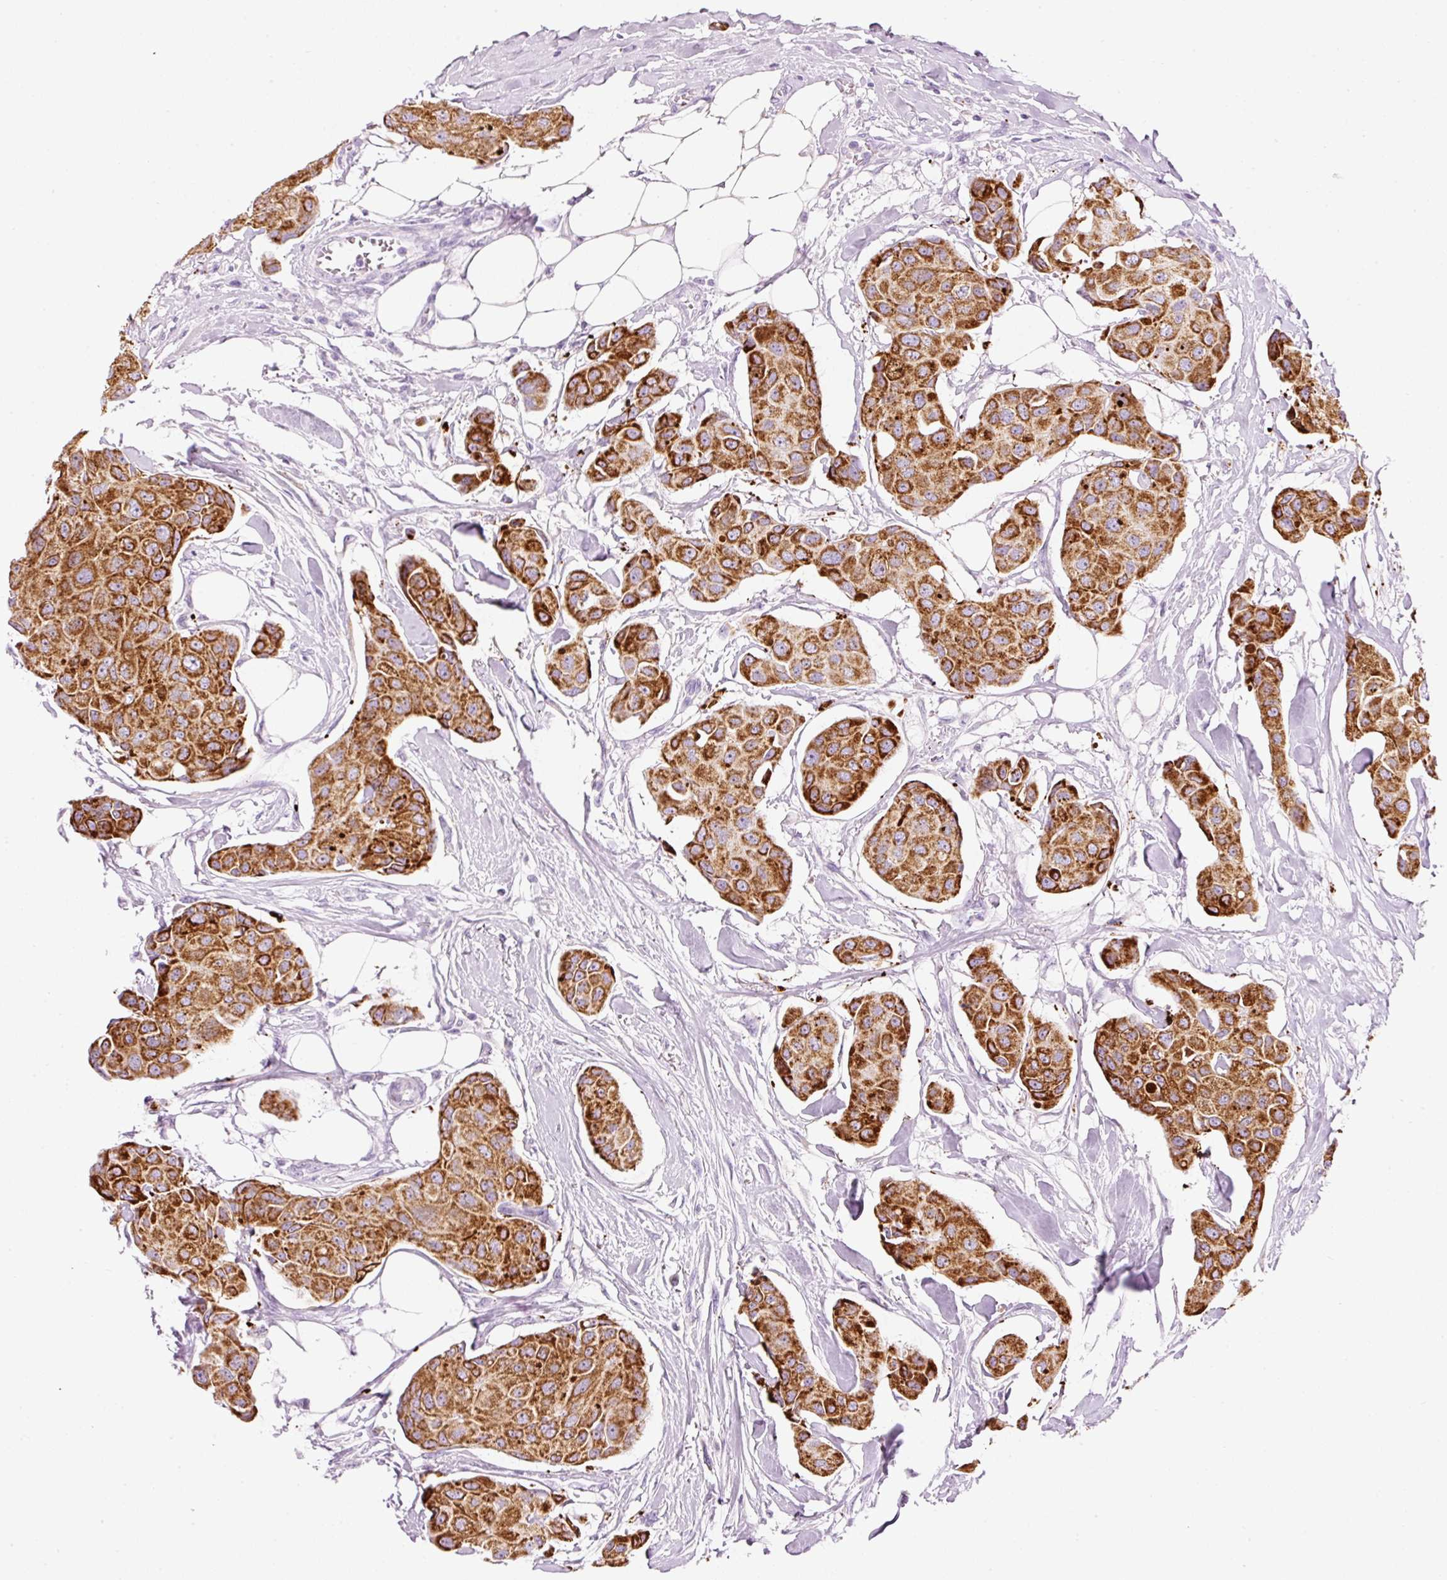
{"staining": {"intensity": "strong", "quantity": ">75%", "location": "cytoplasmic/membranous"}, "tissue": "breast cancer", "cell_type": "Tumor cells", "image_type": "cancer", "snomed": [{"axis": "morphology", "description": "Duct carcinoma"}, {"axis": "topography", "description": "Breast"}, {"axis": "topography", "description": "Lymph node"}], "caption": "Strong cytoplasmic/membranous positivity is seen in approximately >75% of tumor cells in breast cancer.", "gene": "CARD16", "patient": {"sex": "female", "age": 80}}